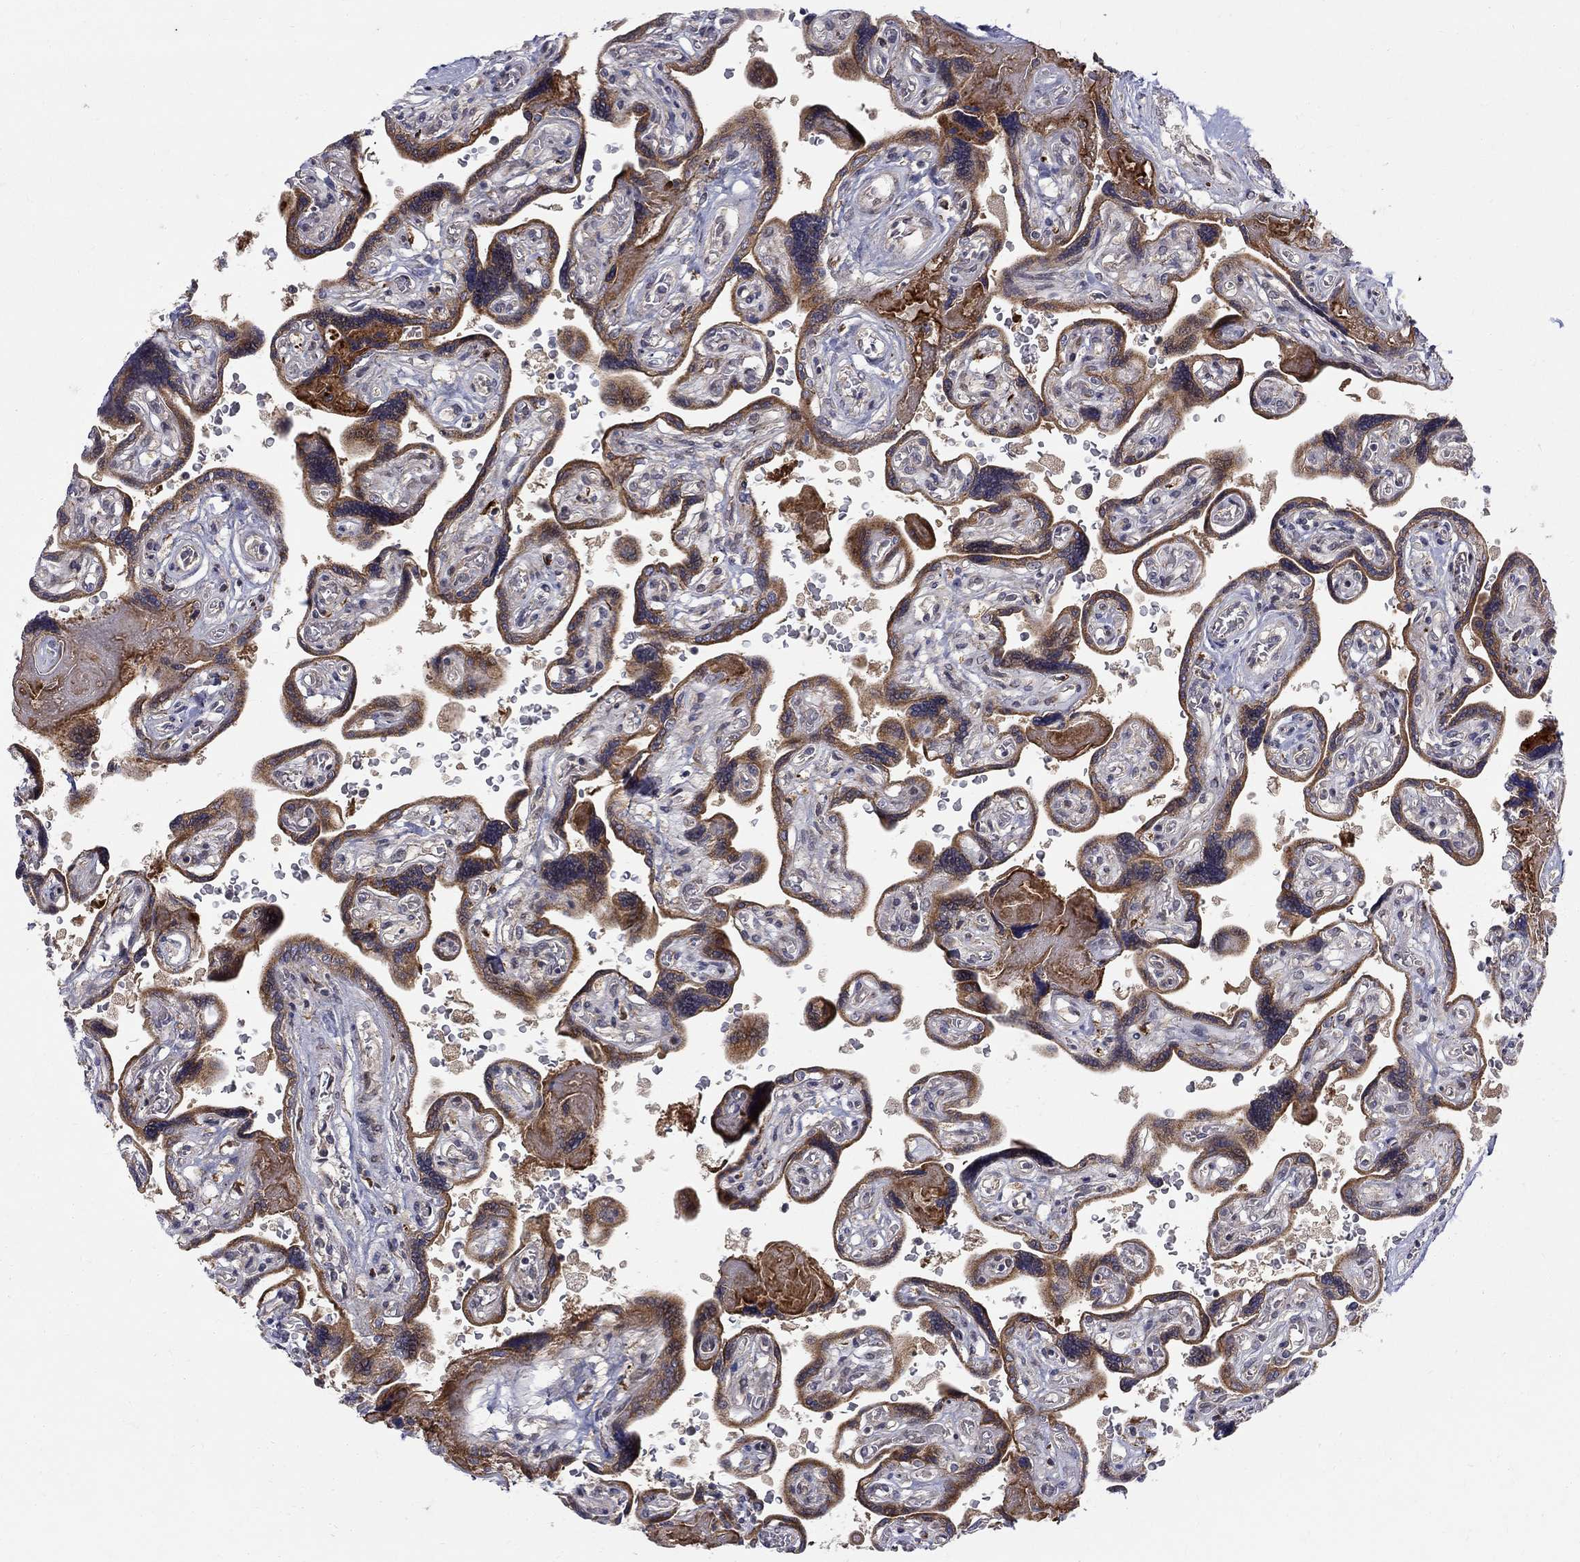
{"staining": {"intensity": "weak", "quantity": "25%-75%", "location": "cytoplasmic/membranous"}, "tissue": "placenta", "cell_type": "Decidual cells", "image_type": "normal", "snomed": [{"axis": "morphology", "description": "Normal tissue, NOS"}, {"axis": "topography", "description": "Placenta"}], "caption": "Placenta stained with DAB immunohistochemistry demonstrates low levels of weak cytoplasmic/membranous positivity in about 25%-75% of decidual cells.", "gene": "WDR19", "patient": {"sex": "female", "age": 32}}